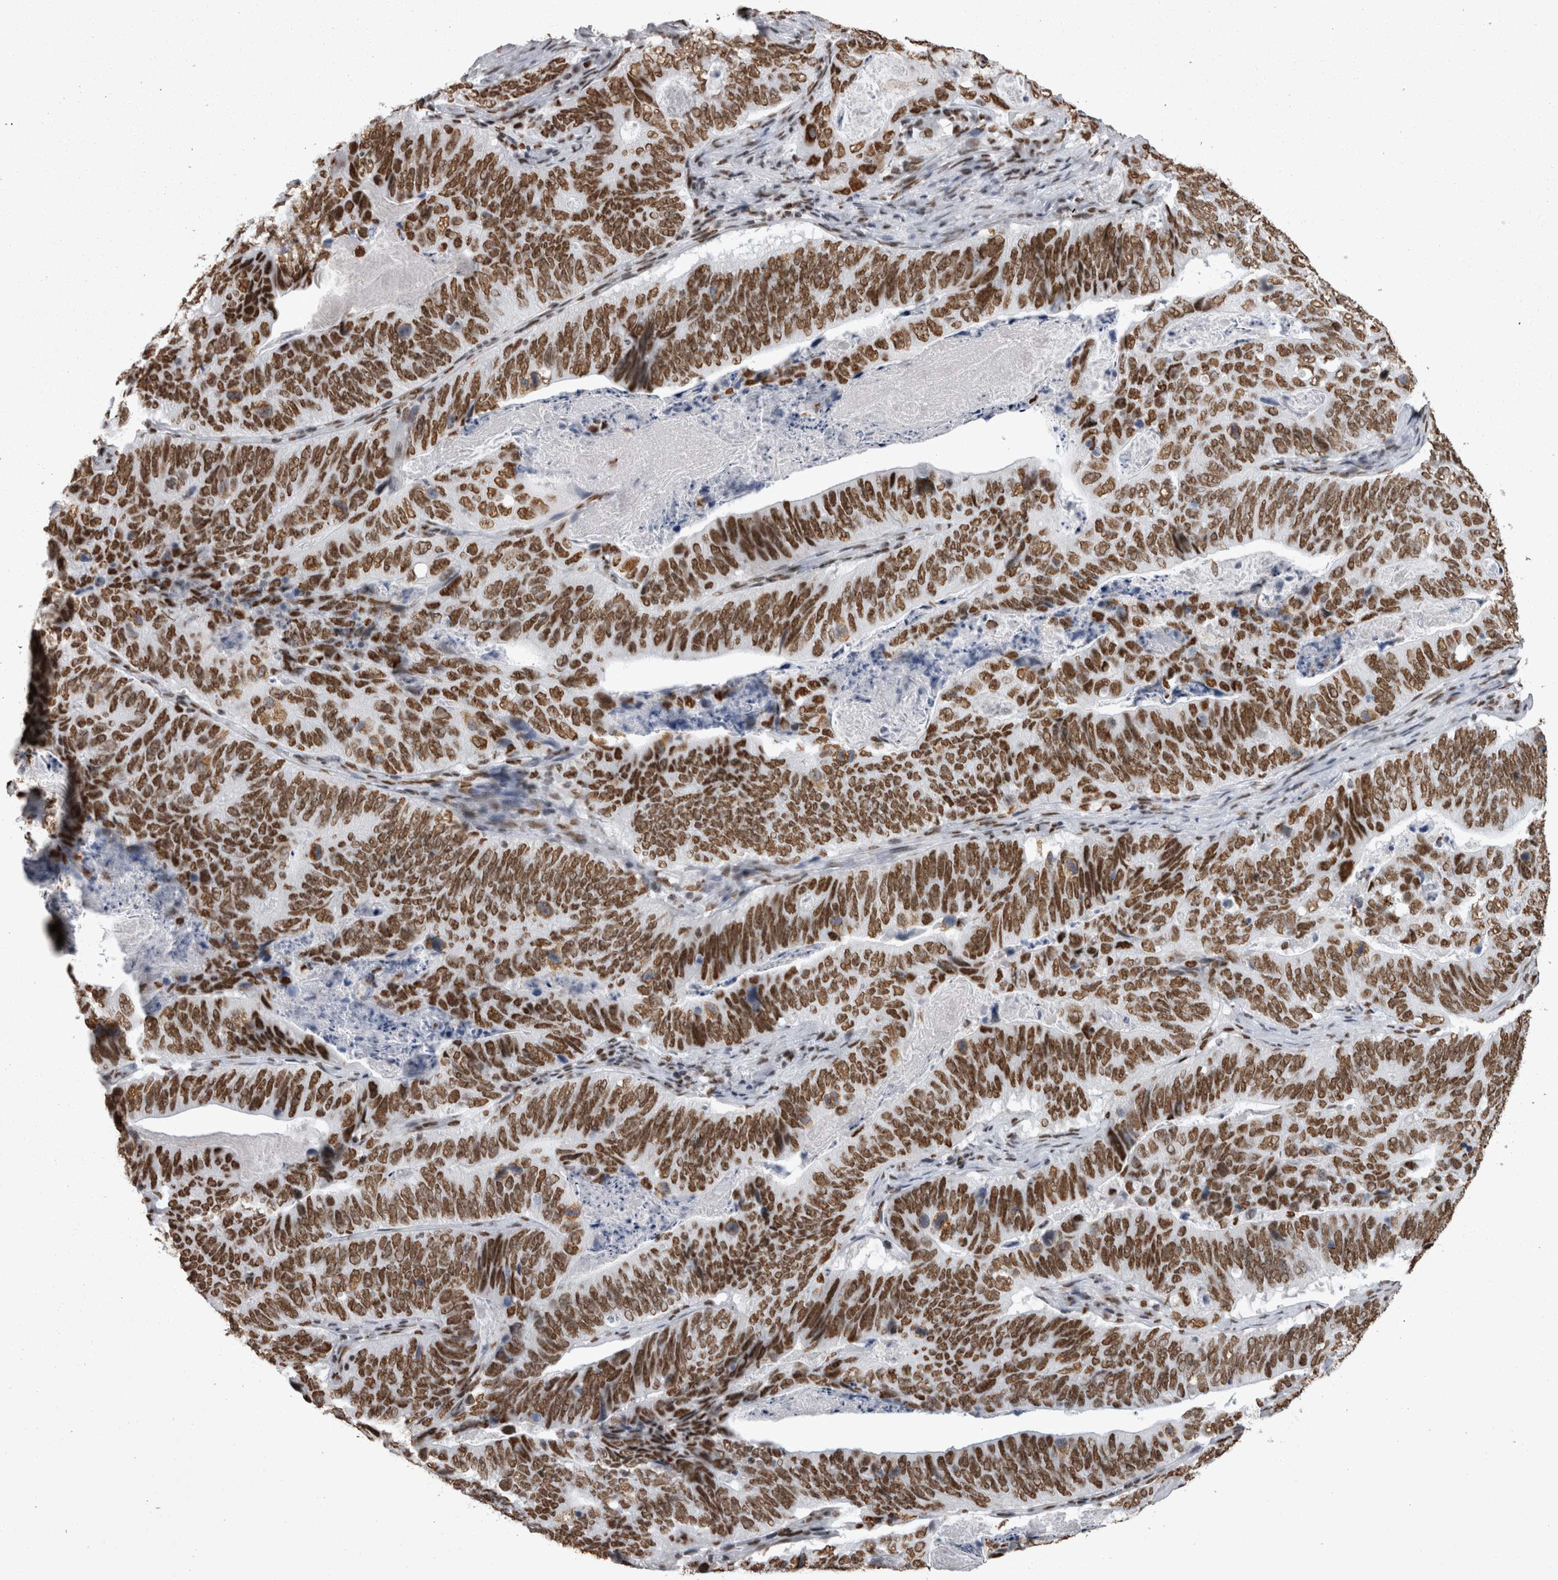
{"staining": {"intensity": "strong", "quantity": ">75%", "location": "nuclear"}, "tissue": "stomach cancer", "cell_type": "Tumor cells", "image_type": "cancer", "snomed": [{"axis": "morphology", "description": "Normal tissue, NOS"}, {"axis": "morphology", "description": "Adenocarcinoma, NOS"}, {"axis": "topography", "description": "Stomach"}], "caption": "IHC photomicrograph of human stomach cancer (adenocarcinoma) stained for a protein (brown), which reveals high levels of strong nuclear positivity in approximately >75% of tumor cells.", "gene": "HNRNPM", "patient": {"sex": "female", "age": 89}}